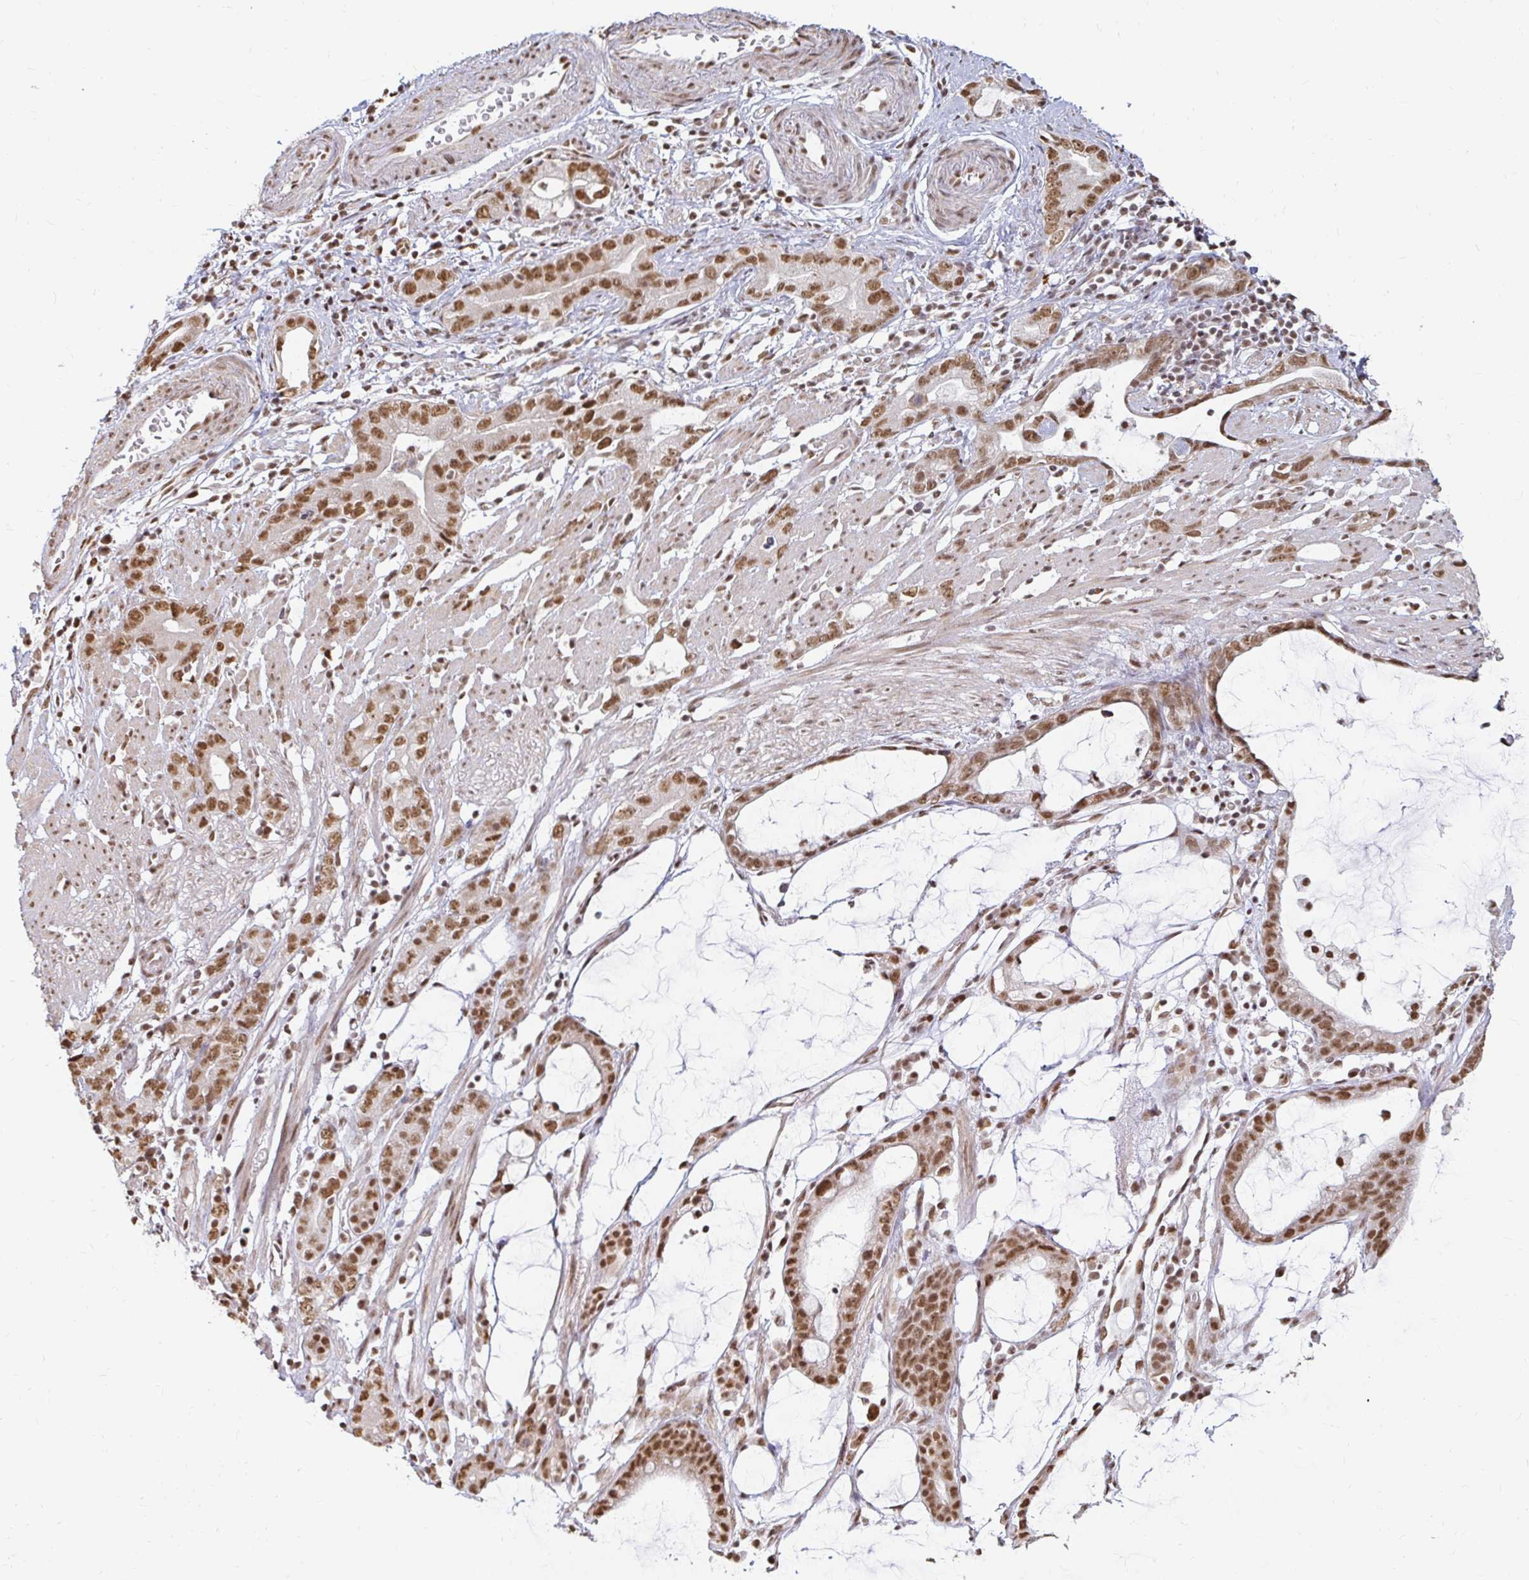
{"staining": {"intensity": "moderate", "quantity": ">75%", "location": "nuclear"}, "tissue": "stomach cancer", "cell_type": "Tumor cells", "image_type": "cancer", "snomed": [{"axis": "morphology", "description": "Adenocarcinoma, NOS"}, {"axis": "topography", "description": "Stomach"}], "caption": "Stomach cancer (adenocarcinoma) stained with a protein marker reveals moderate staining in tumor cells.", "gene": "HNRNPU", "patient": {"sex": "male", "age": 55}}